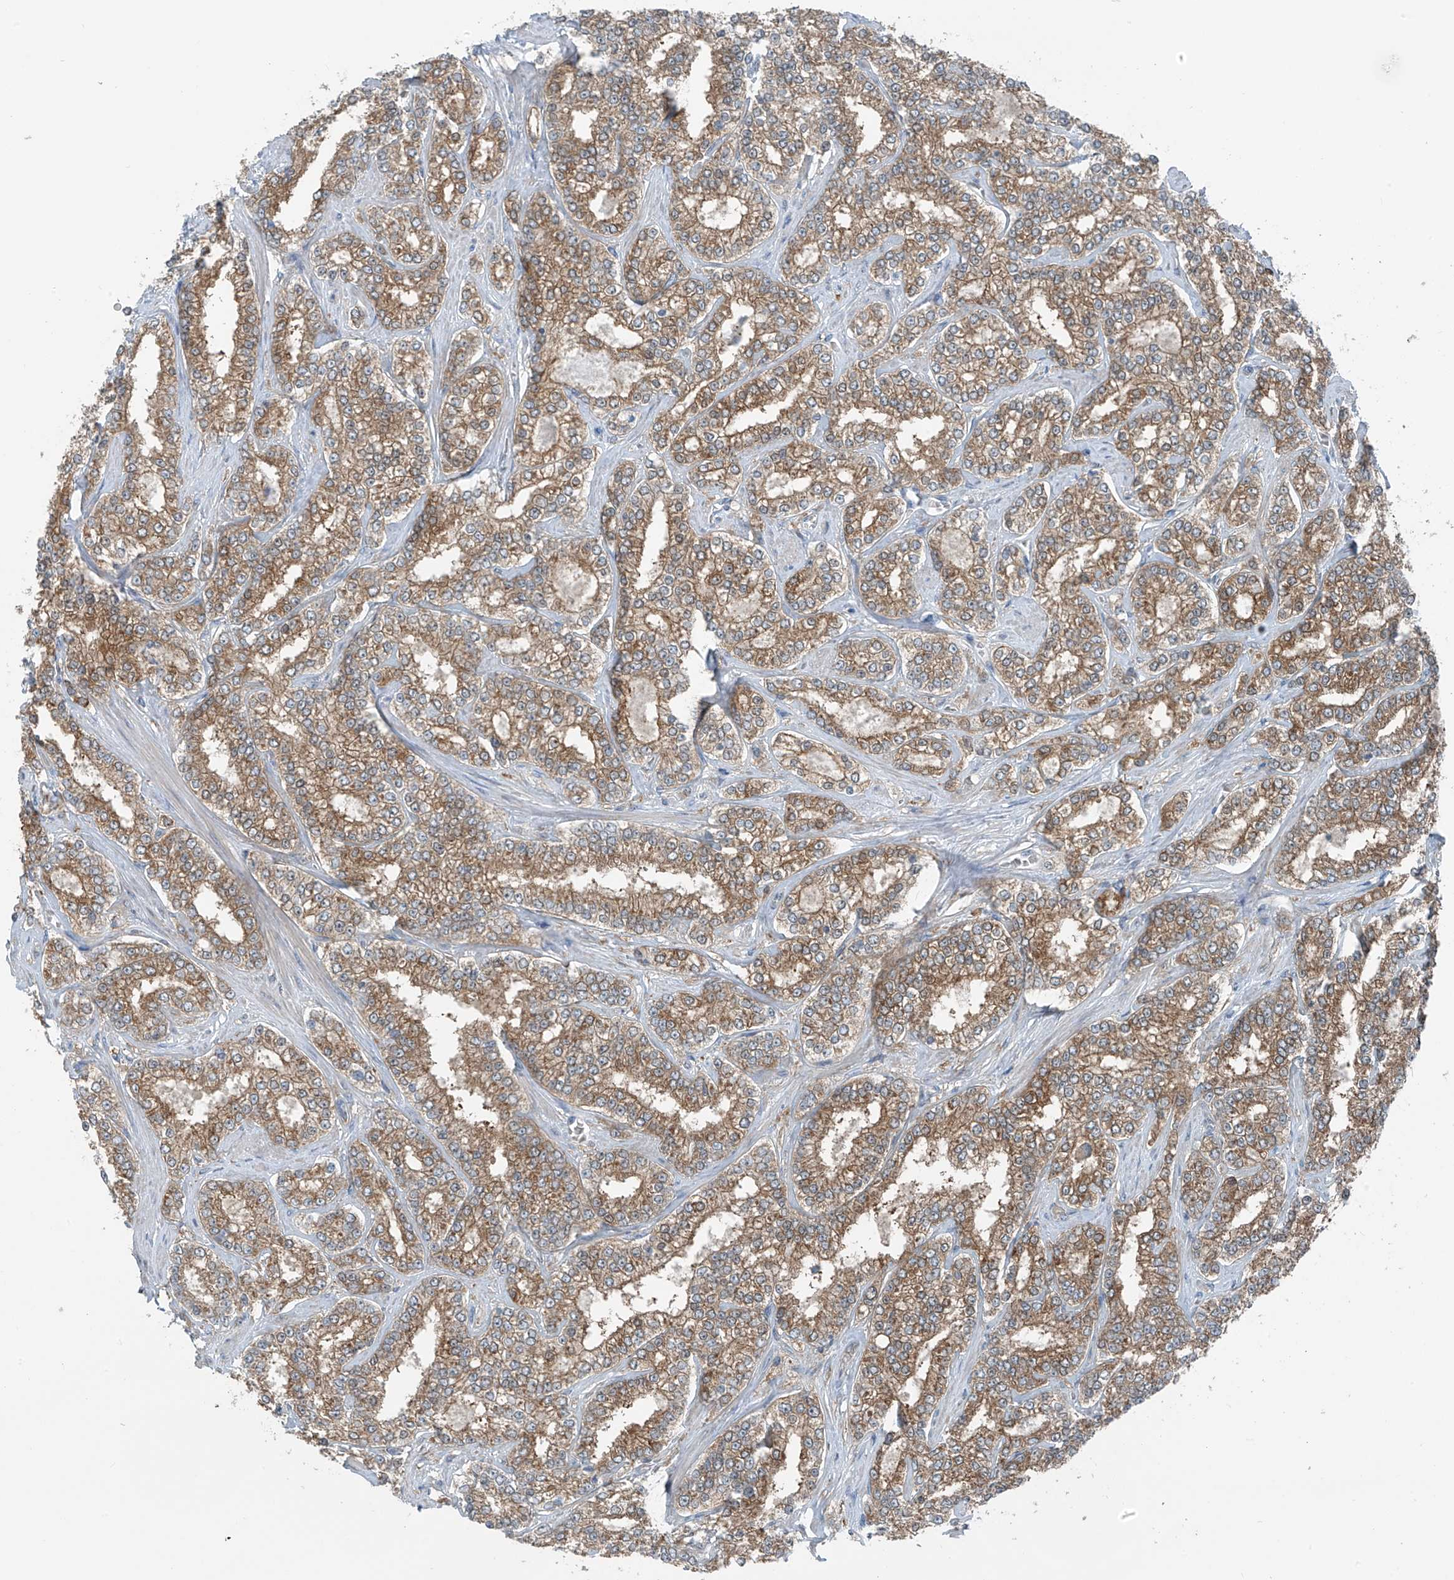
{"staining": {"intensity": "moderate", "quantity": ">75%", "location": "cytoplasmic/membranous"}, "tissue": "prostate cancer", "cell_type": "Tumor cells", "image_type": "cancer", "snomed": [{"axis": "morphology", "description": "Normal tissue, NOS"}, {"axis": "morphology", "description": "Adenocarcinoma, High grade"}, {"axis": "topography", "description": "Prostate"}], "caption": "Immunohistochemistry (IHC) of prostate adenocarcinoma (high-grade) reveals medium levels of moderate cytoplasmic/membranous positivity in about >75% of tumor cells.", "gene": "SLC12A6", "patient": {"sex": "male", "age": 83}}